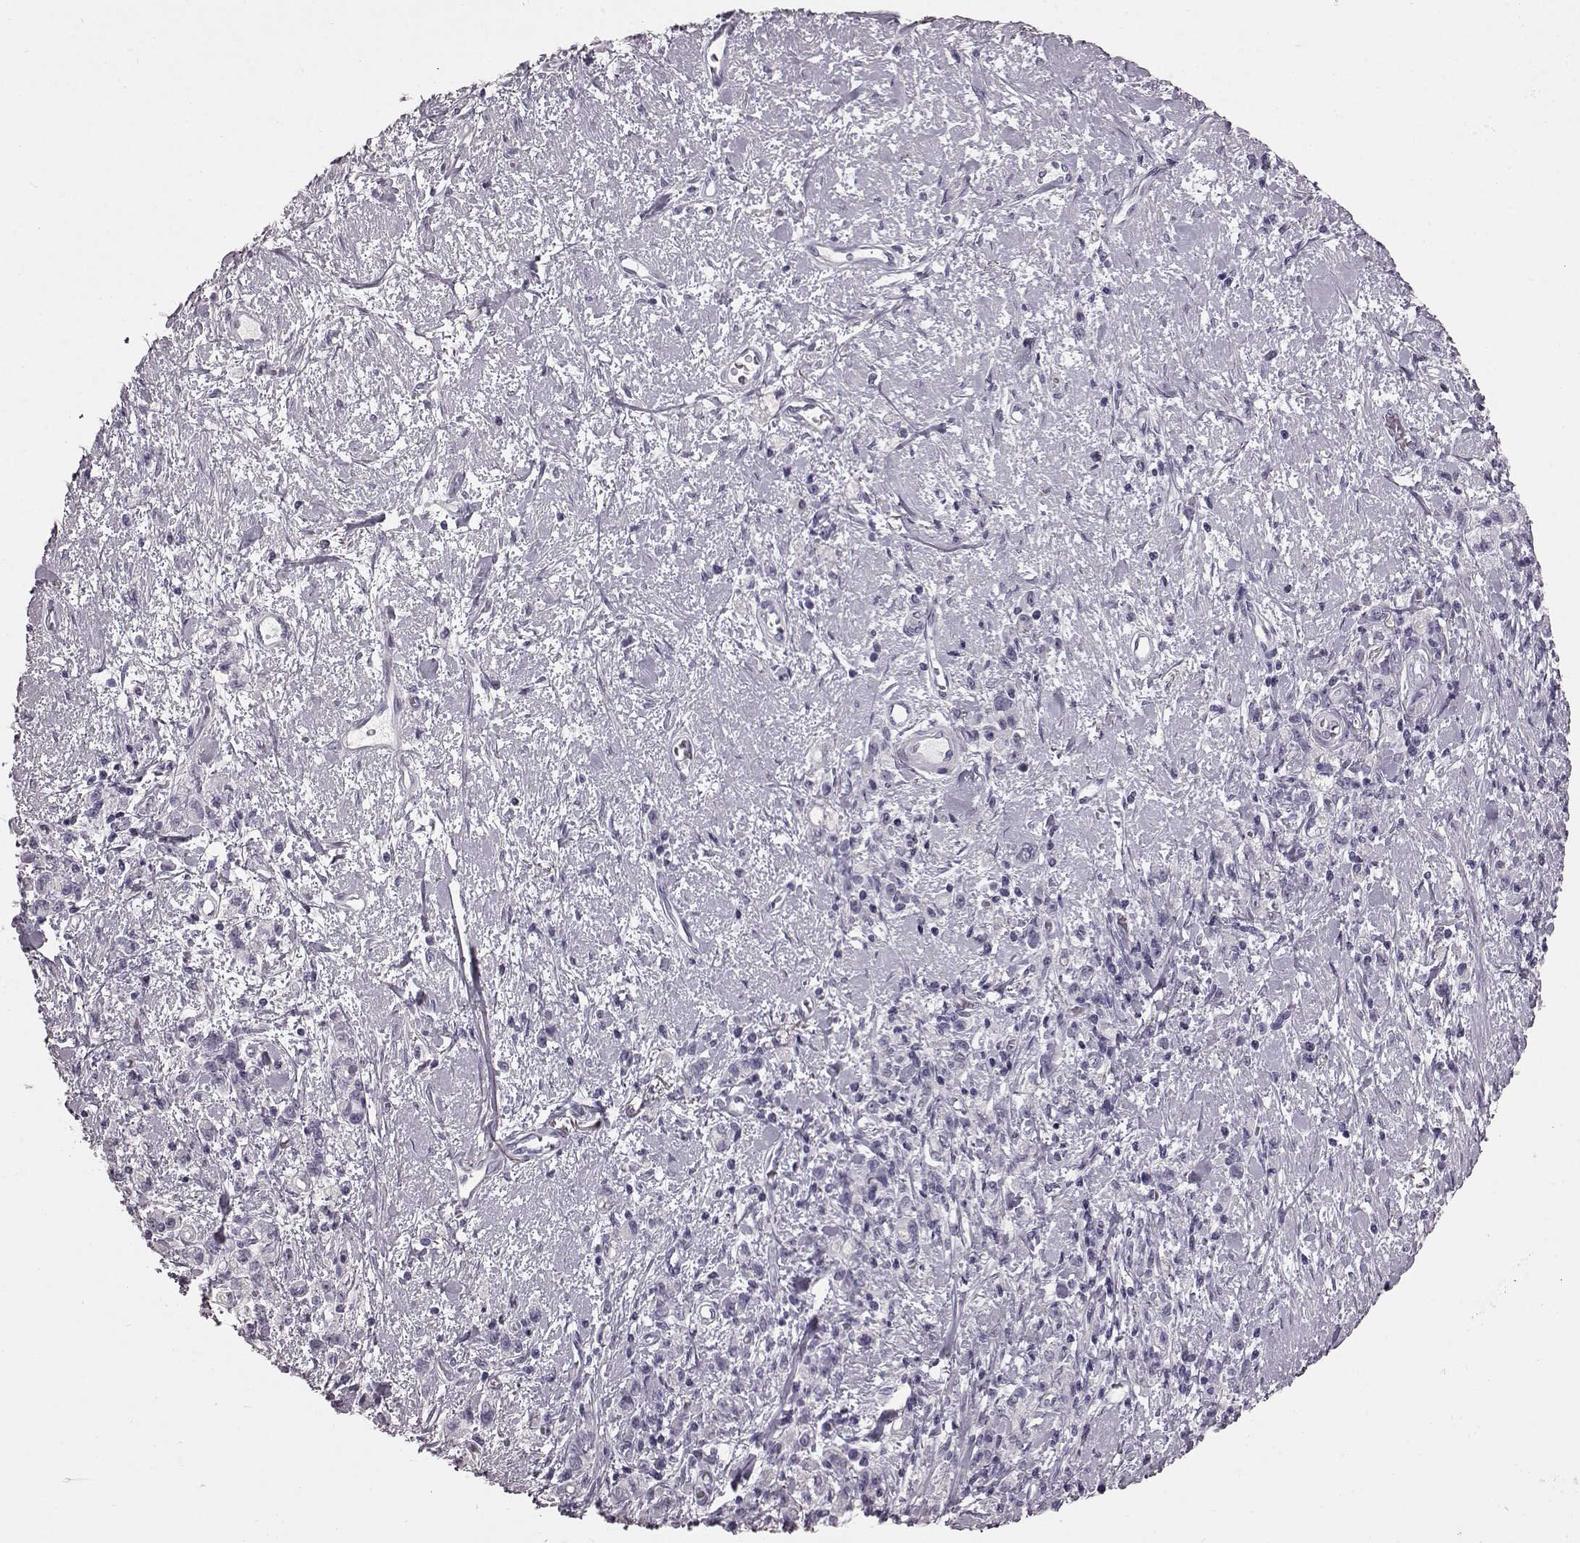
{"staining": {"intensity": "negative", "quantity": "none", "location": "none"}, "tissue": "stomach cancer", "cell_type": "Tumor cells", "image_type": "cancer", "snomed": [{"axis": "morphology", "description": "Adenocarcinoma, NOS"}, {"axis": "topography", "description": "Stomach"}], "caption": "Tumor cells are negative for protein expression in human stomach cancer (adenocarcinoma).", "gene": "TCHHL1", "patient": {"sex": "male", "age": 77}}